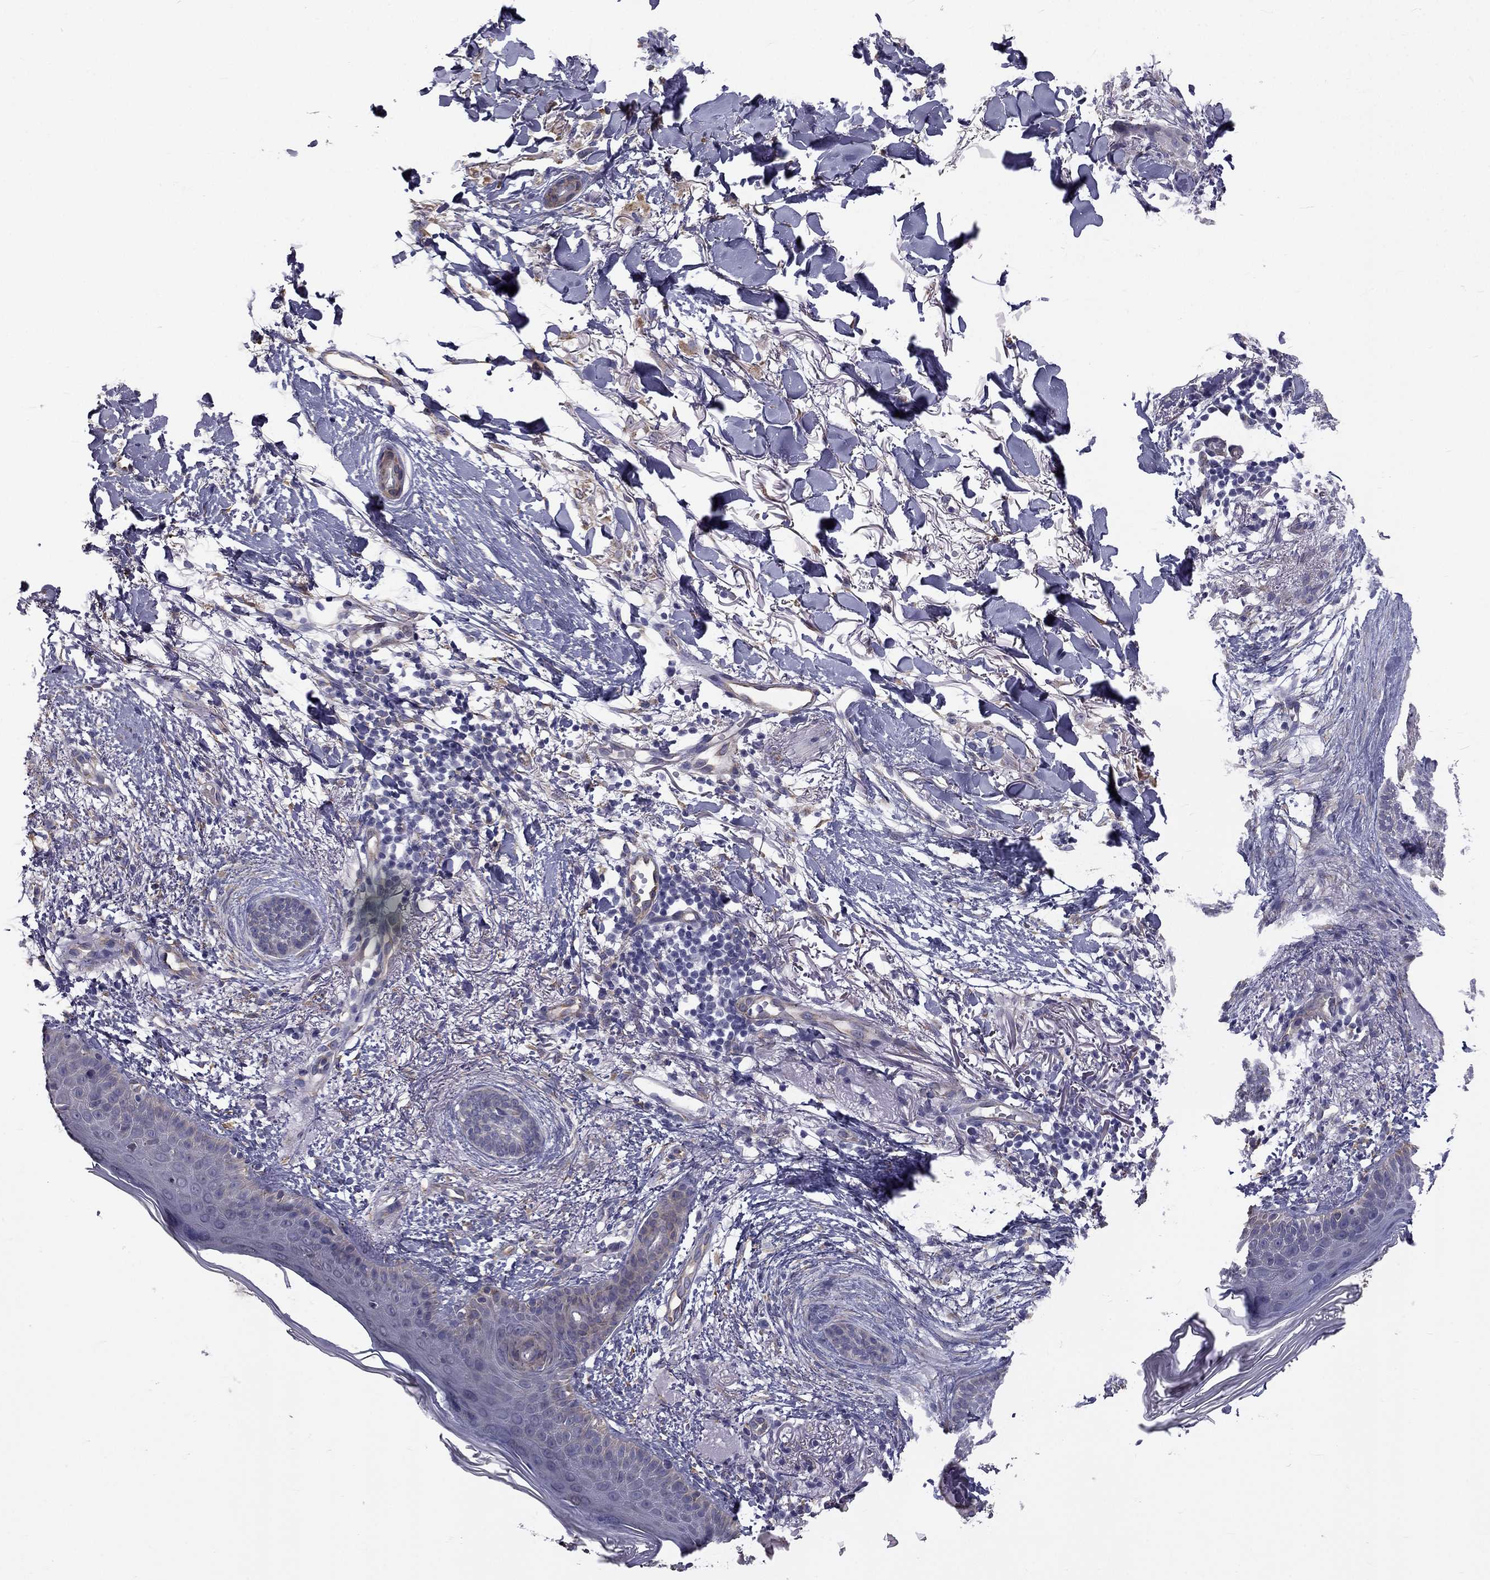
{"staining": {"intensity": "negative", "quantity": "none", "location": "none"}, "tissue": "skin cancer", "cell_type": "Tumor cells", "image_type": "cancer", "snomed": [{"axis": "morphology", "description": "Normal tissue, NOS"}, {"axis": "morphology", "description": "Basal cell carcinoma"}, {"axis": "topography", "description": "Skin"}], "caption": "IHC photomicrograph of skin cancer stained for a protein (brown), which demonstrates no expression in tumor cells. (Stains: DAB (3,3'-diaminobenzidine) immunohistochemistry (IHC) with hematoxylin counter stain, Microscopy: brightfield microscopy at high magnification).", "gene": "CCDC40", "patient": {"sex": "male", "age": 84}}